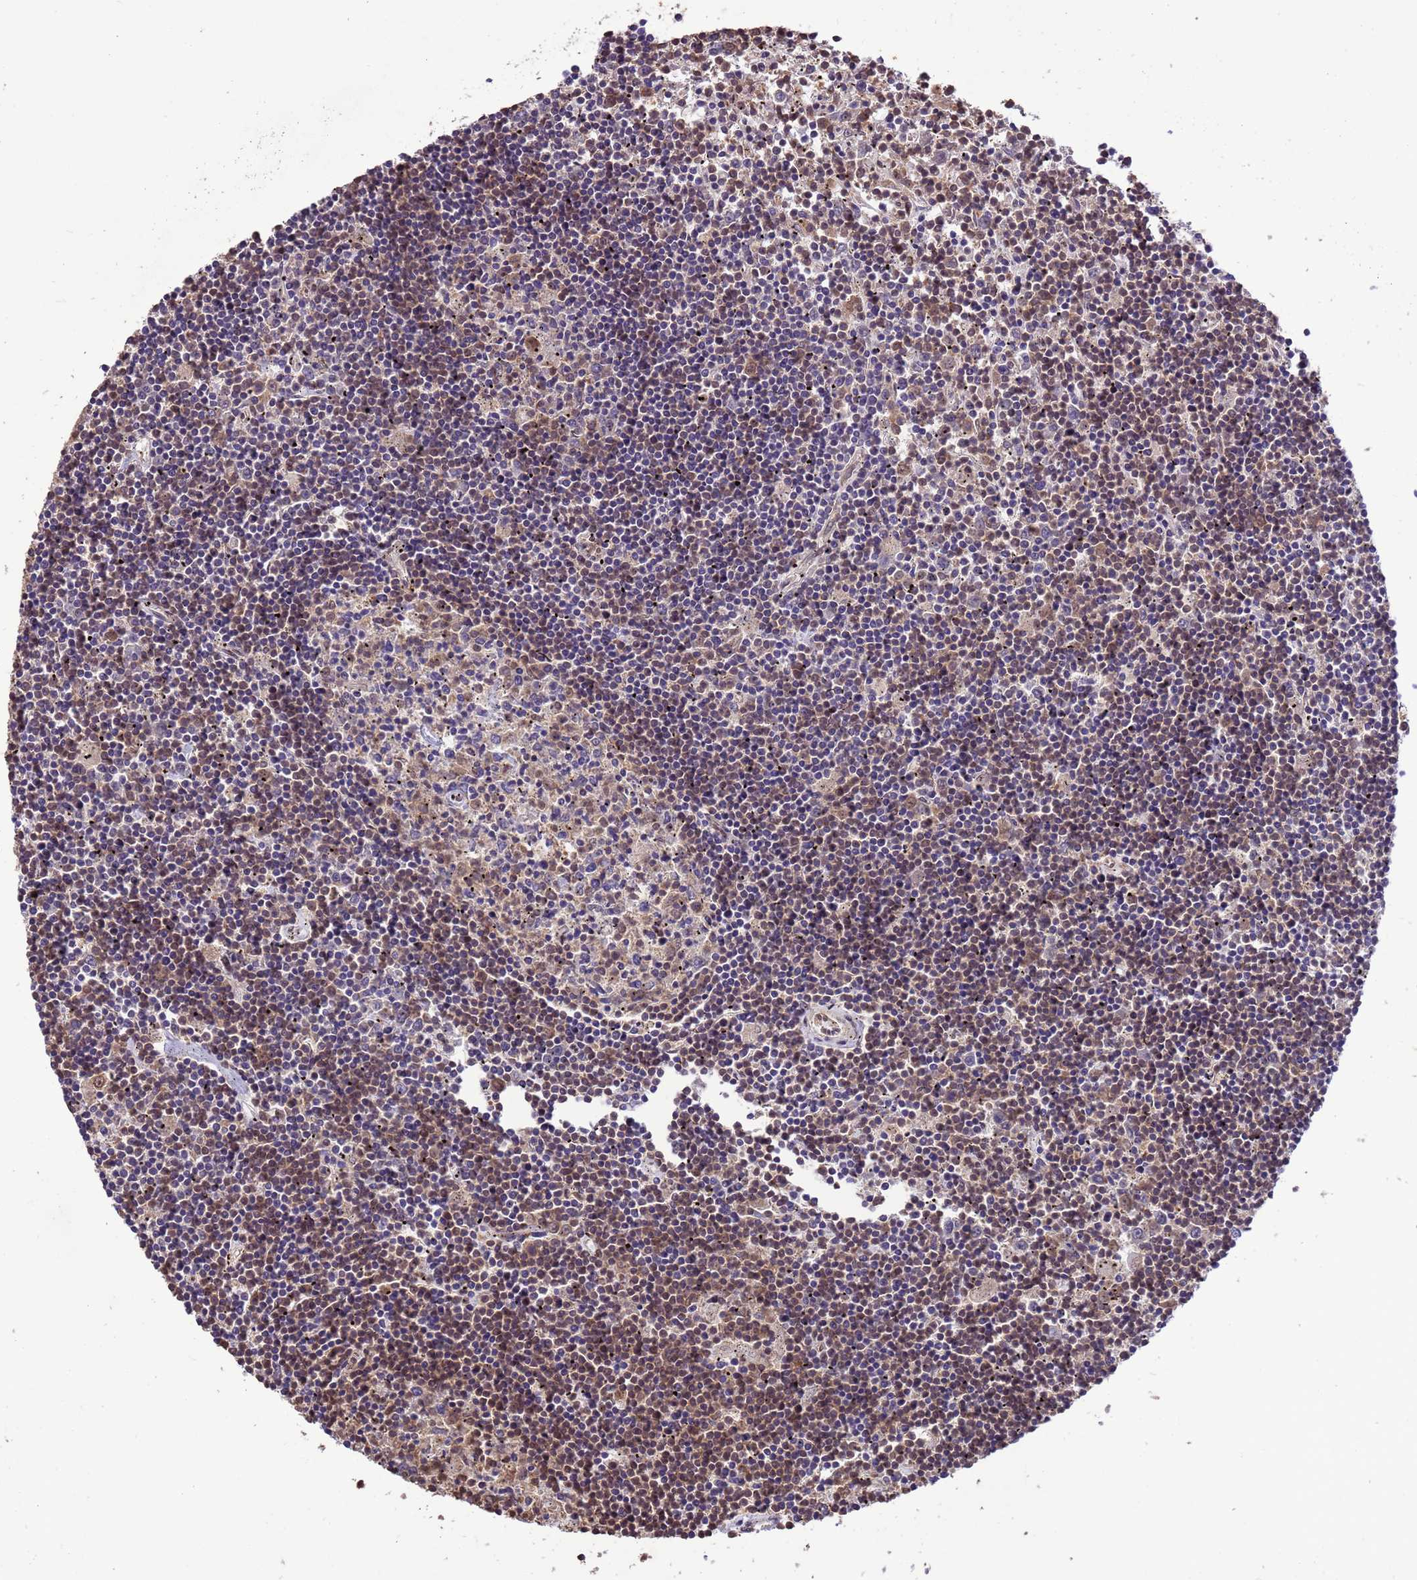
{"staining": {"intensity": "moderate", "quantity": "<25%", "location": "cytoplasmic/membranous,nuclear"}, "tissue": "lymphoma", "cell_type": "Tumor cells", "image_type": "cancer", "snomed": [{"axis": "morphology", "description": "Malignant lymphoma, non-Hodgkin's type, Low grade"}, {"axis": "topography", "description": "Spleen"}], "caption": "This histopathology image reveals immunohistochemistry staining of malignant lymphoma, non-Hodgkin's type (low-grade), with low moderate cytoplasmic/membranous and nuclear staining in approximately <25% of tumor cells.", "gene": "VSTM4", "patient": {"sex": "male", "age": 76}}